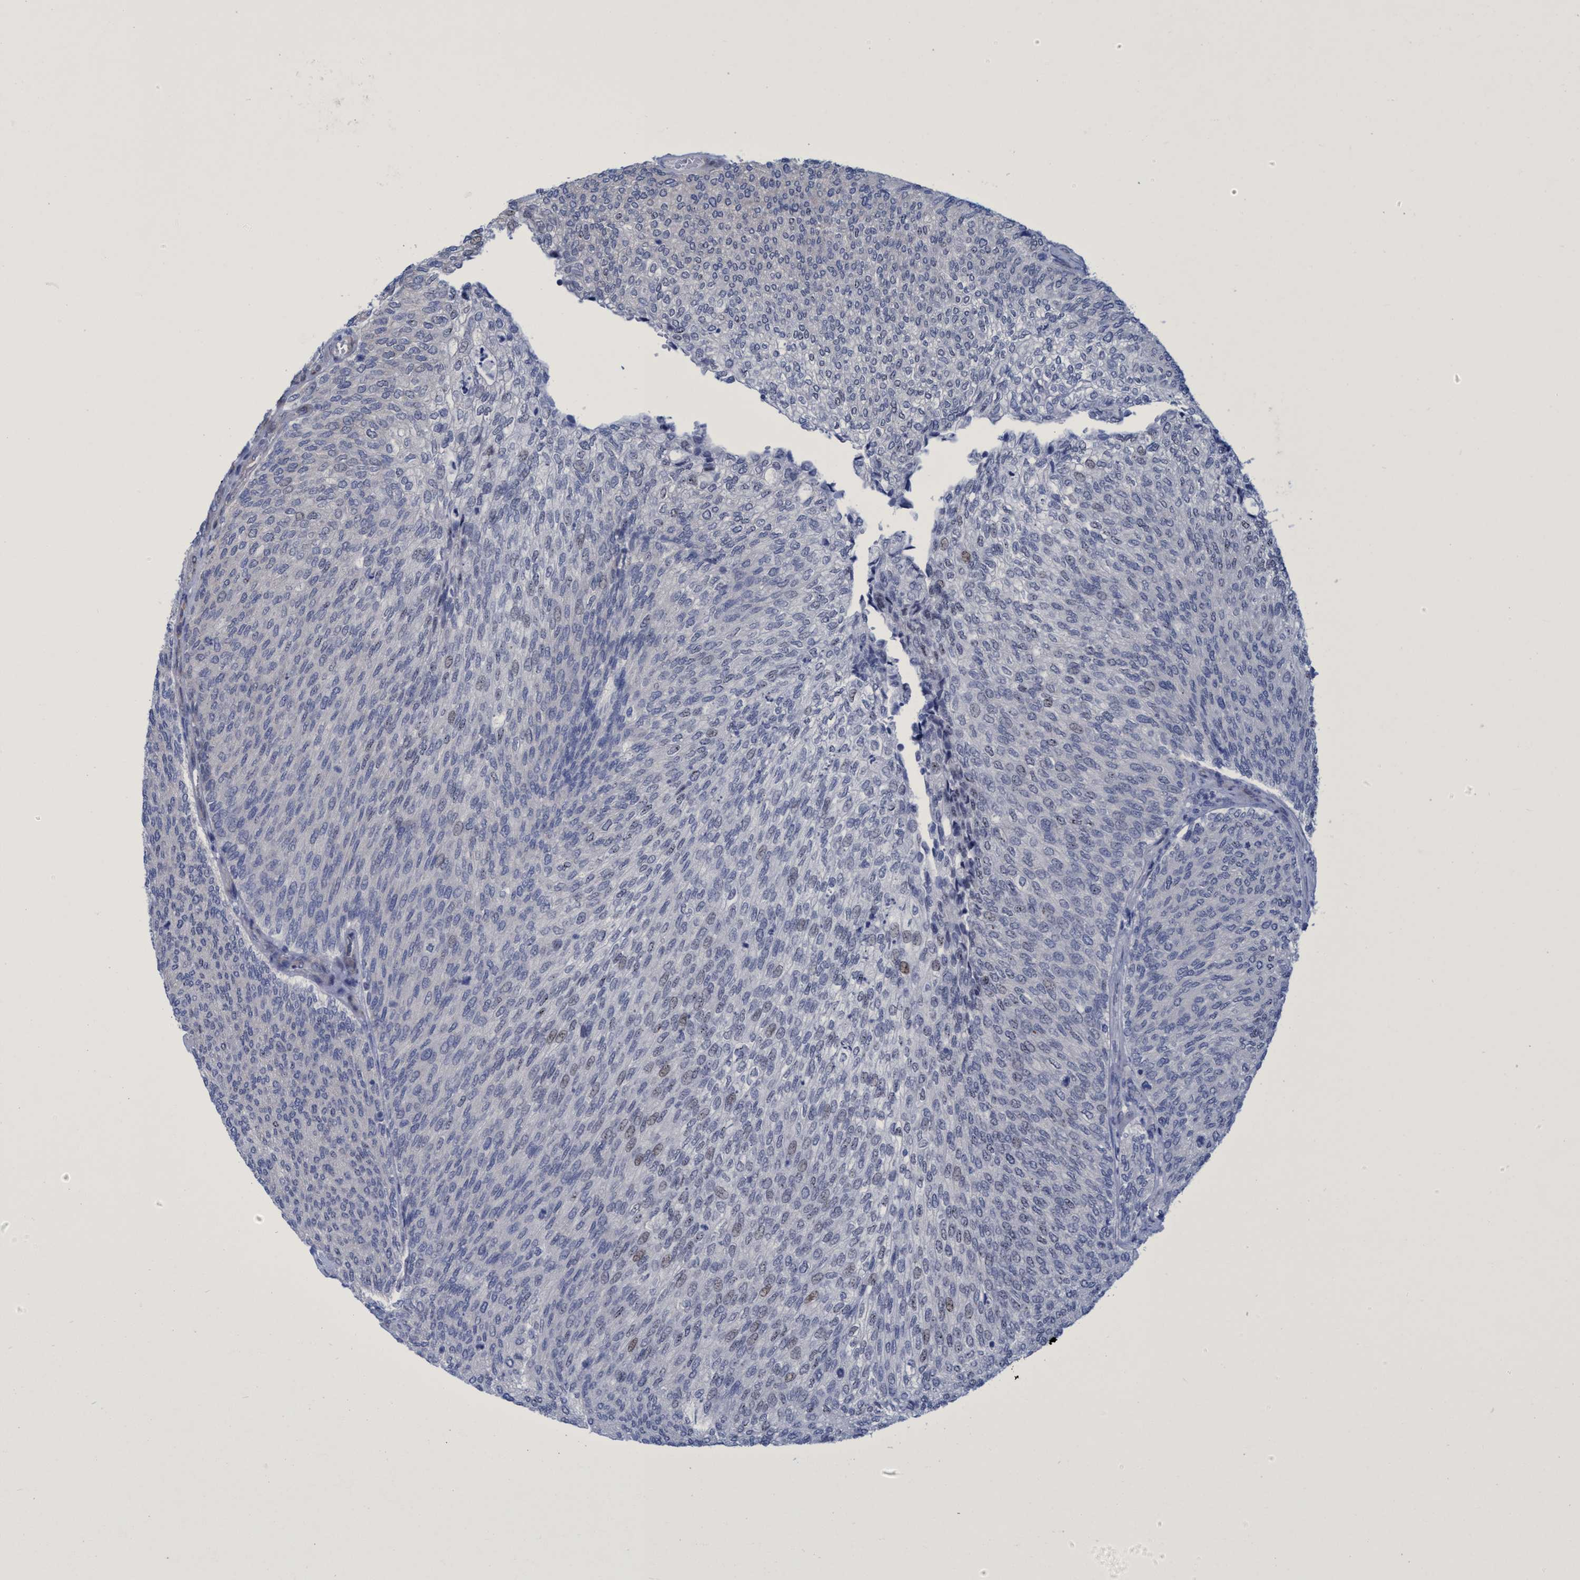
{"staining": {"intensity": "negative", "quantity": "none", "location": "none"}, "tissue": "urothelial cancer", "cell_type": "Tumor cells", "image_type": "cancer", "snomed": [{"axis": "morphology", "description": "Urothelial carcinoma, Low grade"}, {"axis": "topography", "description": "Urinary bladder"}], "caption": "The photomicrograph reveals no significant positivity in tumor cells of urothelial cancer.", "gene": "R3HCC1", "patient": {"sex": "female", "age": 79}}